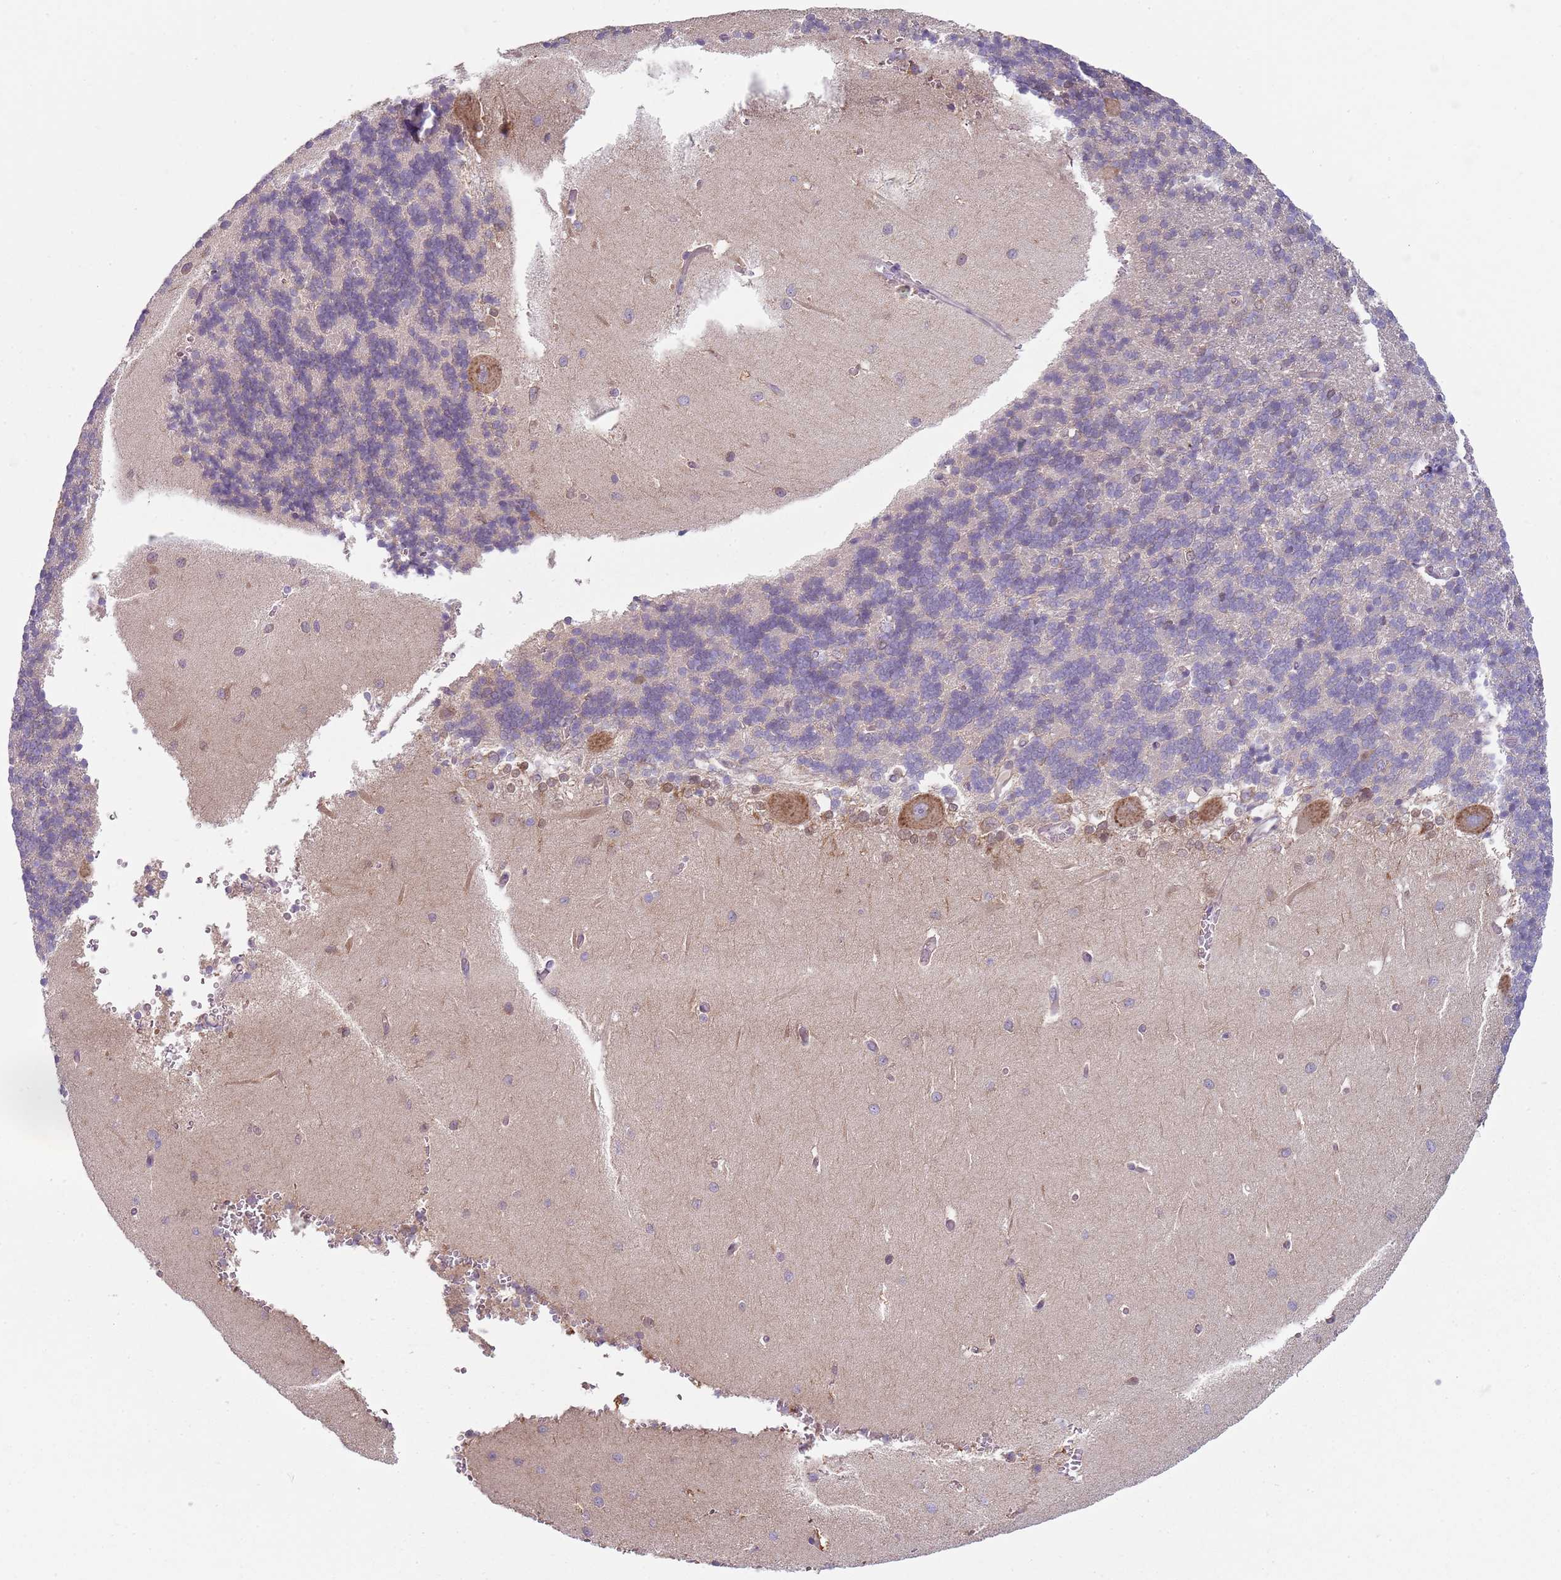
{"staining": {"intensity": "negative", "quantity": "none", "location": "none"}, "tissue": "cerebellum", "cell_type": "Cells in granular layer", "image_type": "normal", "snomed": [{"axis": "morphology", "description": "Normal tissue, NOS"}, {"axis": "topography", "description": "Cerebellum"}], "caption": "The micrograph exhibits no staining of cells in granular layer in normal cerebellum.", "gene": "SLC26A6", "patient": {"sex": "male", "age": 37}}